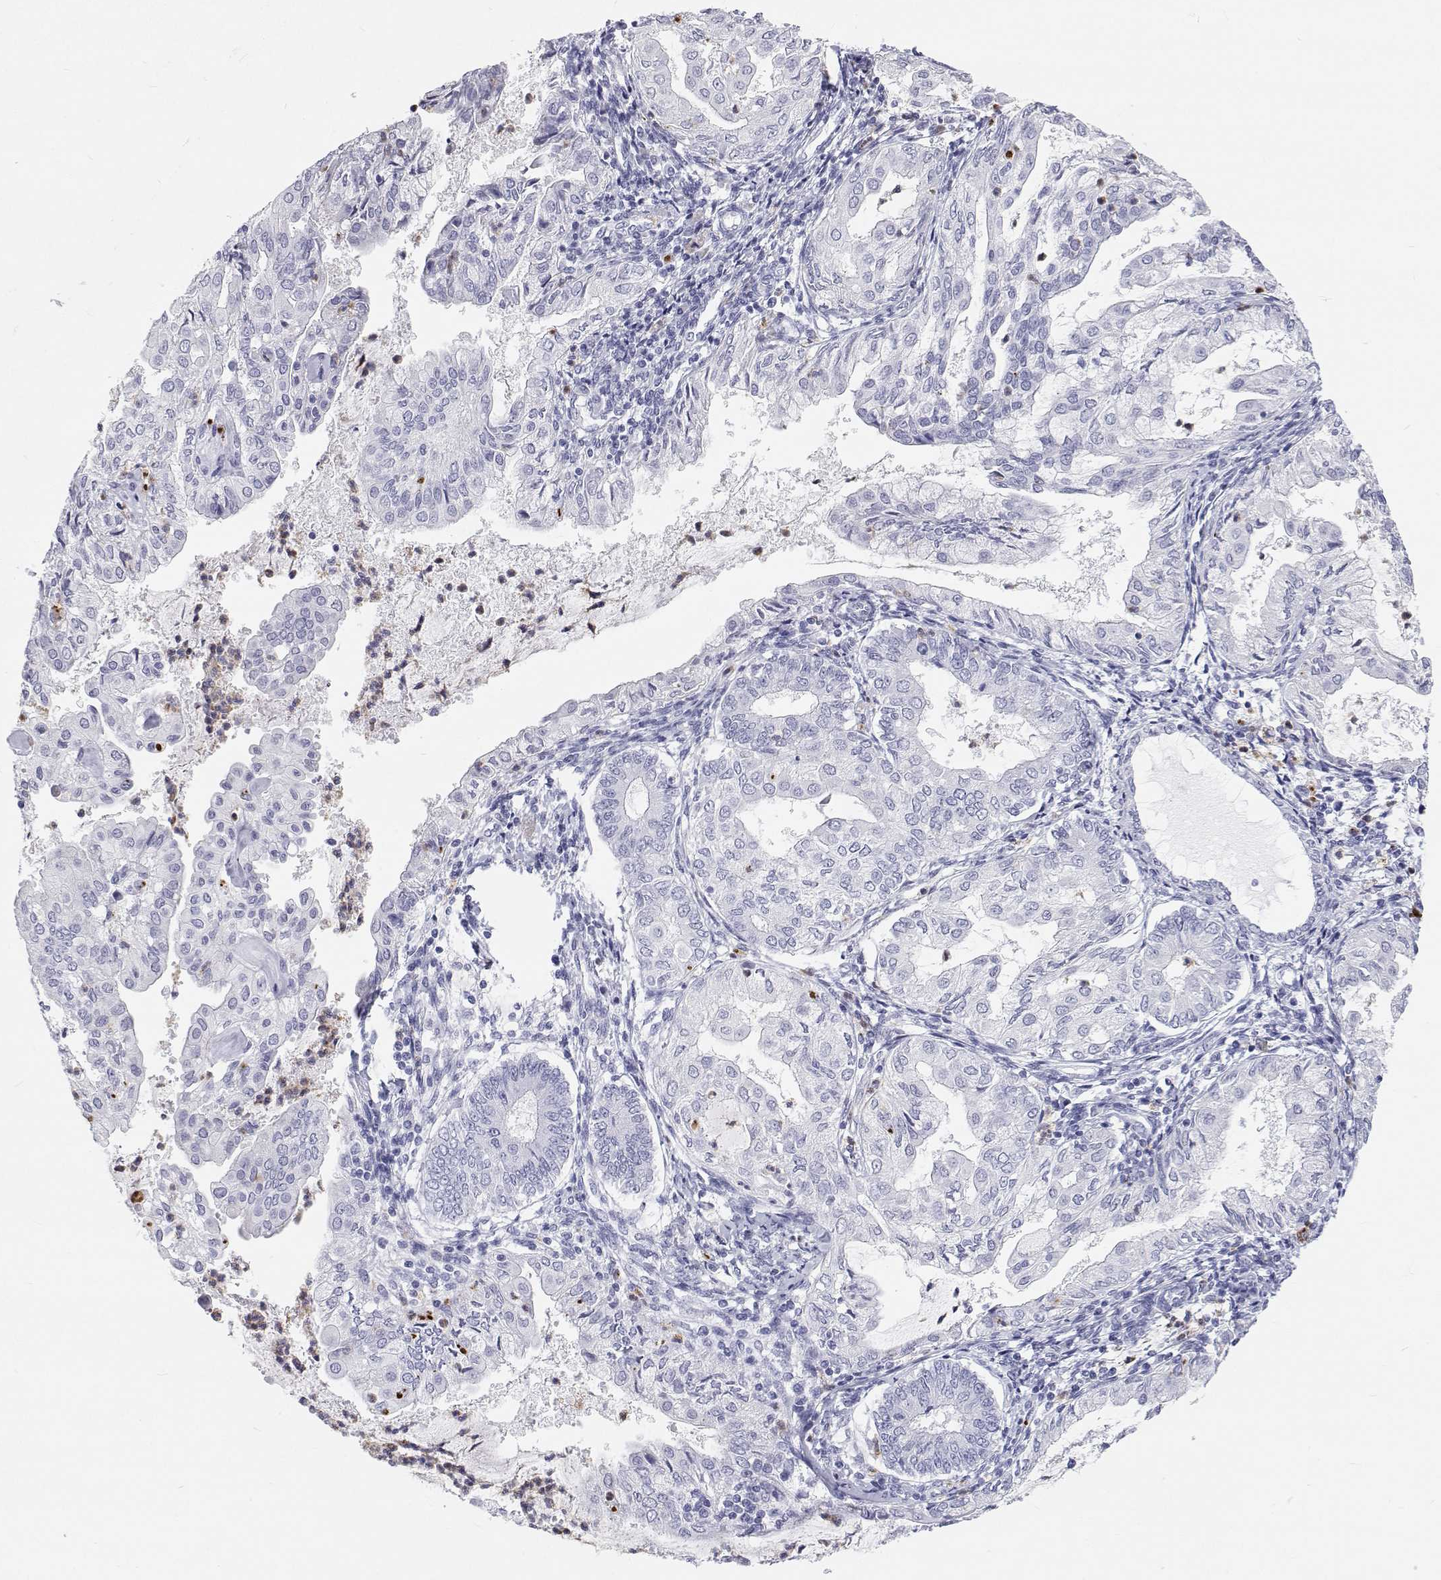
{"staining": {"intensity": "negative", "quantity": "none", "location": "none"}, "tissue": "endometrial cancer", "cell_type": "Tumor cells", "image_type": "cancer", "snomed": [{"axis": "morphology", "description": "Adenocarcinoma, NOS"}, {"axis": "topography", "description": "Endometrium"}], "caption": "Protein analysis of endometrial adenocarcinoma reveals no significant staining in tumor cells. Brightfield microscopy of IHC stained with DAB (3,3'-diaminobenzidine) (brown) and hematoxylin (blue), captured at high magnification.", "gene": "SFTPB", "patient": {"sex": "female", "age": 68}}